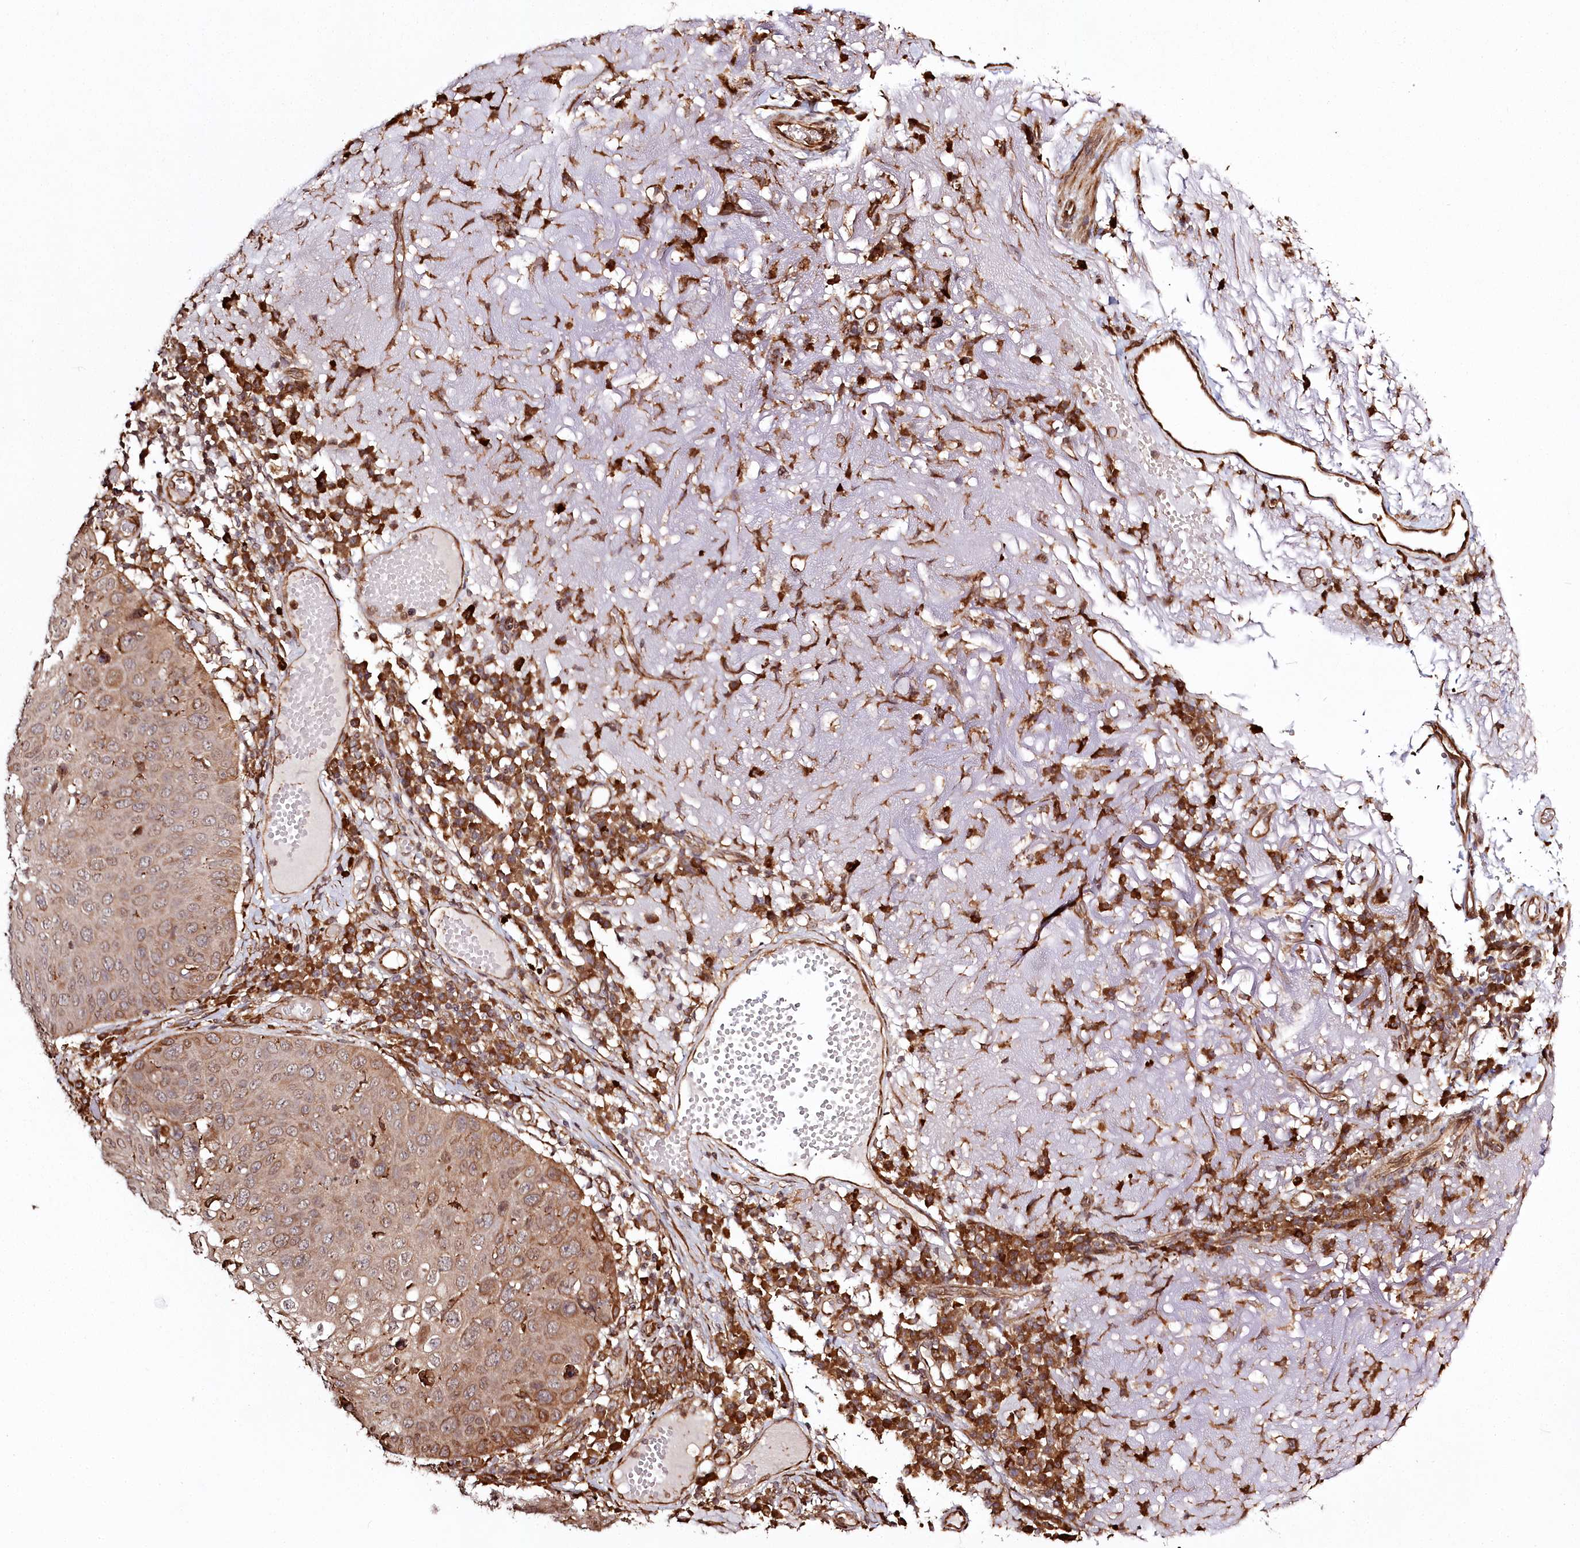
{"staining": {"intensity": "weak", "quantity": ">75%", "location": "cytoplasmic/membranous"}, "tissue": "skin cancer", "cell_type": "Tumor cells", "image_type": "cancer", "snomed": [{"axis": "morphology", "description": "Squamous cell carcinoma, NOS"}, {"axis": "topography", "description": "Skin"}], "caption": "Protein expression analysis of human skin cancer reveals weak cytoplasmic/membranous staining in about >75% of tumor cells.", "gene": "FAM13A", "patient": {"sex": "female", "age": 90}}